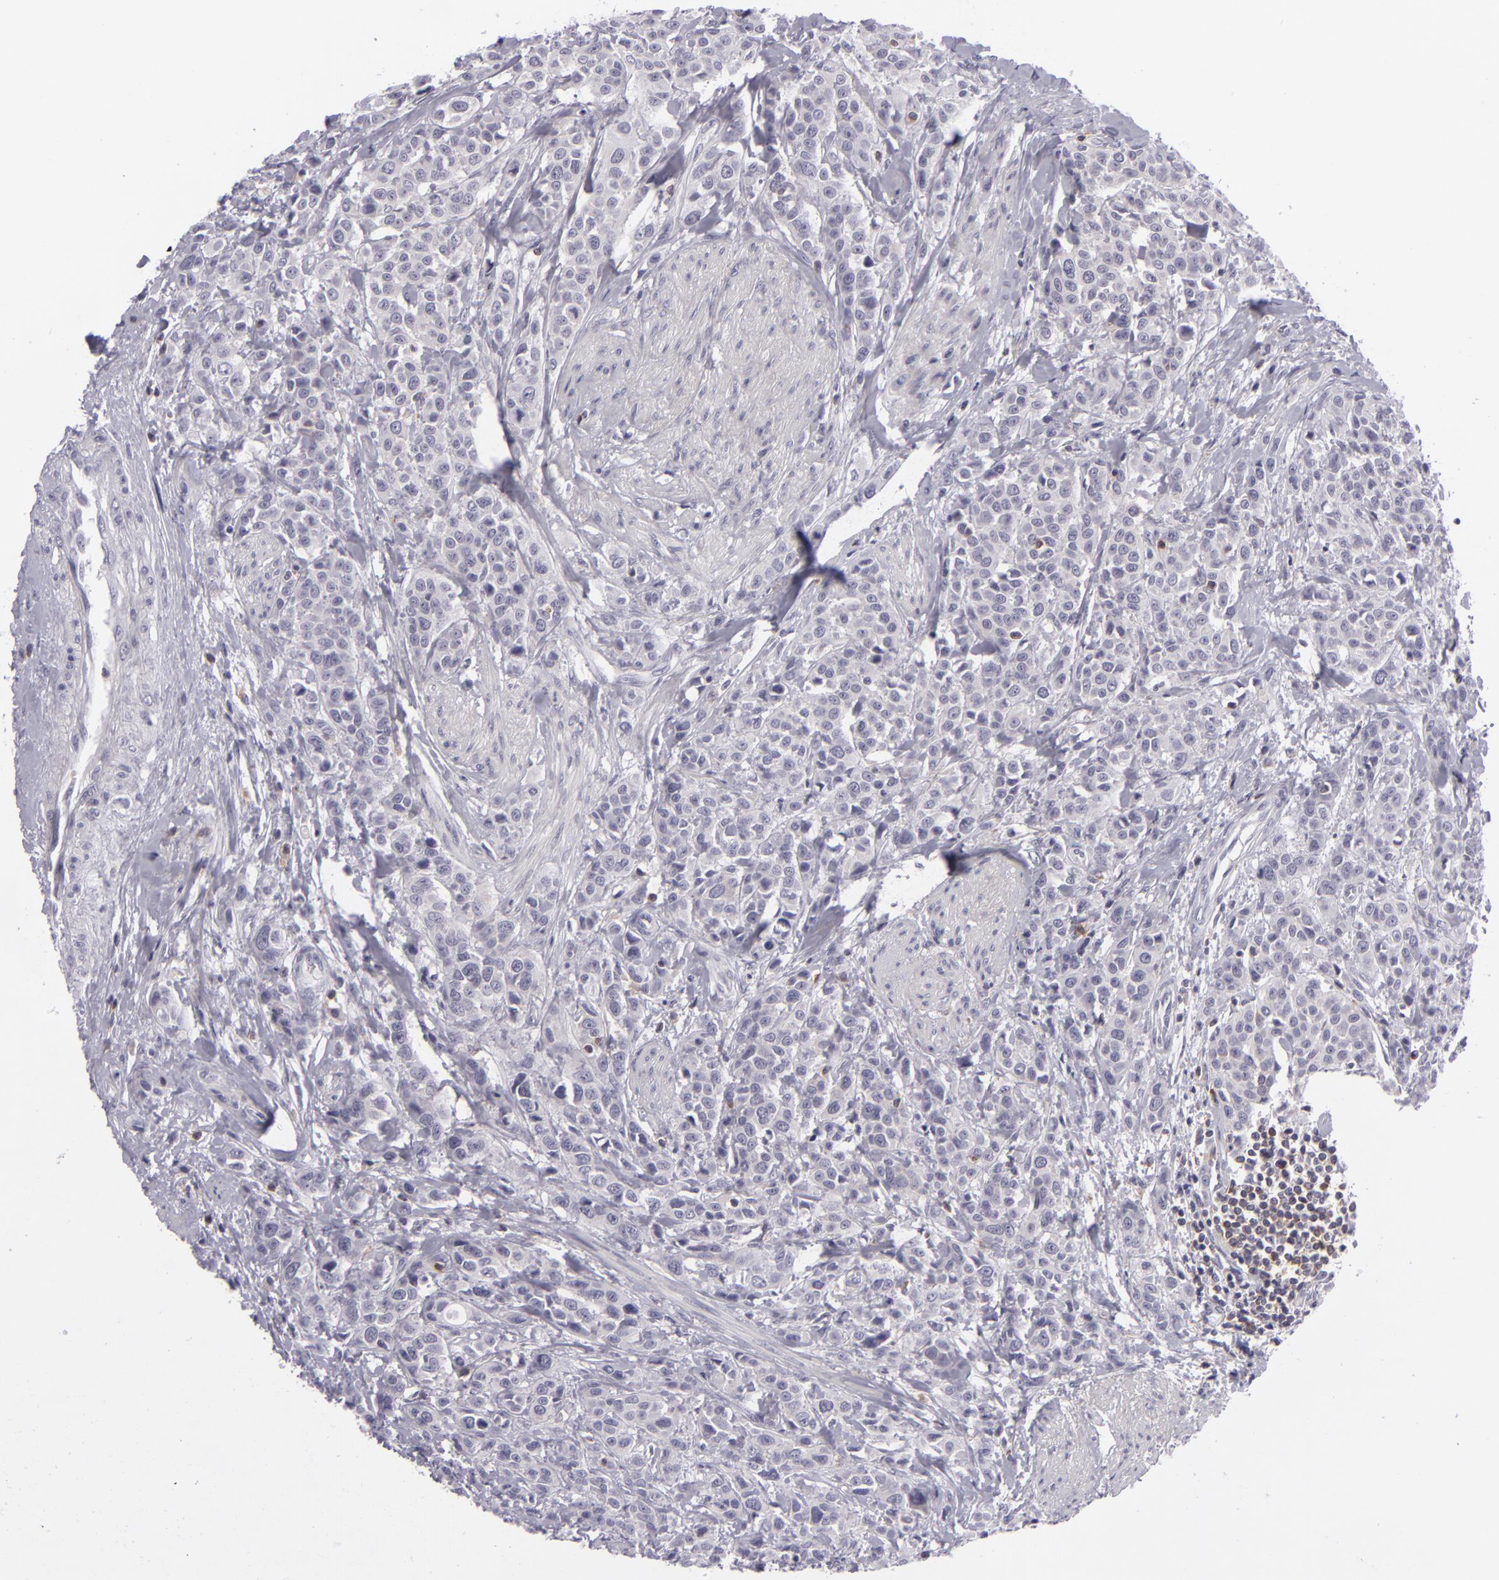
{"staining": {"intensity": "negative", "quantity": "none", "location": "none"}, "tissue": "urothelial cancer", "cell_type": "Tumor cells", "image_type": "cancer", "snomed": [{"axis": "morphology", "description": "Urothelial carcinoma, High grade"}, {"axis": "topography", "description": "Urinary bladder"}], "caption": "Immunohistochemical staining of human urothelial carcinoma (high-grade) displays no significant expression in tumor cells.", "gene": "KCNAB2", "patient": {"sex": "male", "age": 56}}